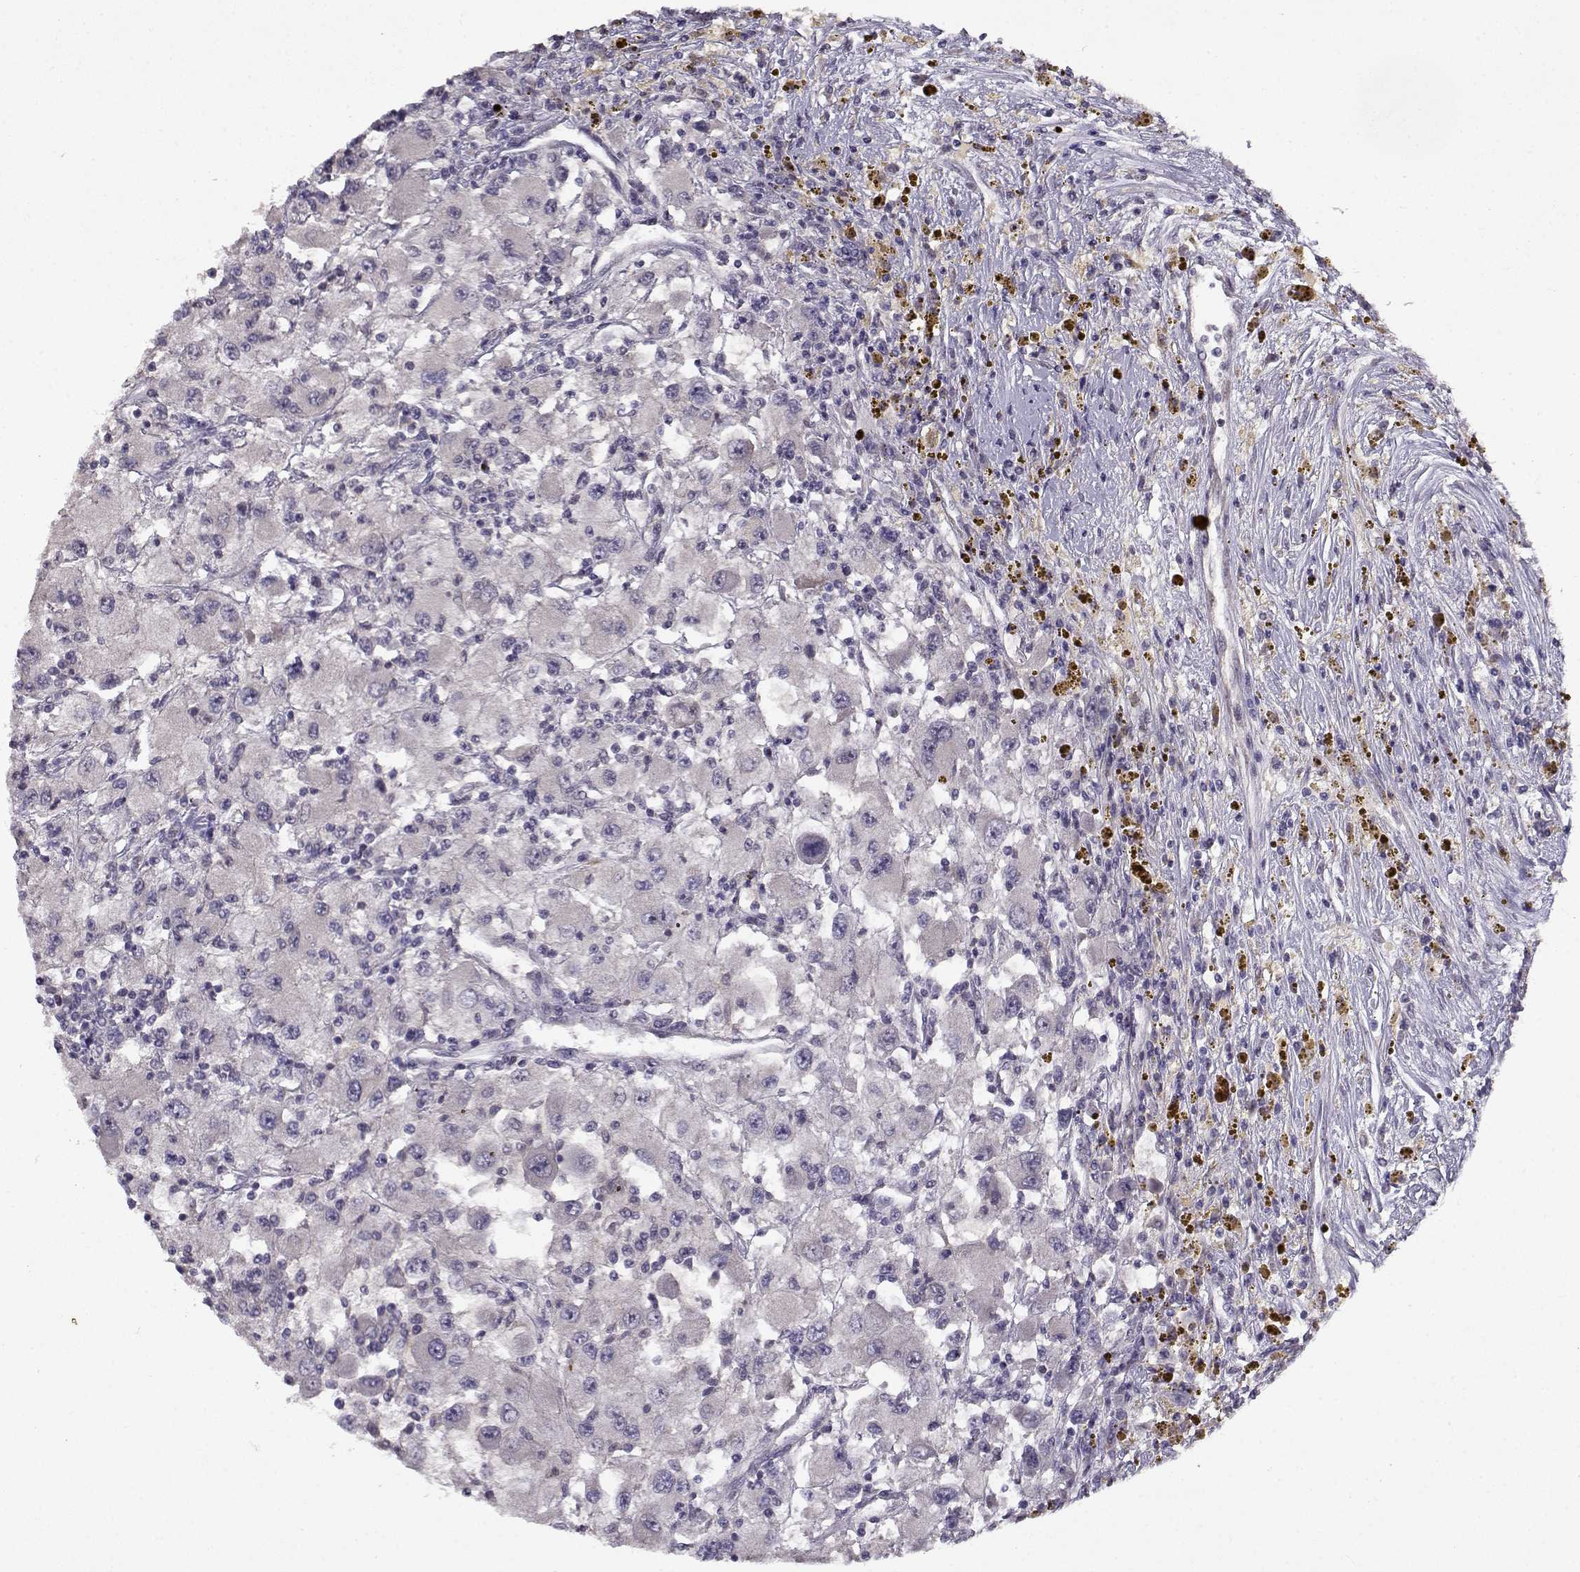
{"staining": {"intensity": "negative", "quantity": "none", "location": "none"}, "tissue": "renal cancer", "cell_type": "Tumor cells", "image_type": "cancer", "snomed": [{"axis": "morphology", "description": "Adenocarcinoma, NOS"}, {"axis": "topography", "description": "Kidney"}], "caption": "IHC of human renal adenocarcinoma exhibits no staining in tumor cells.", "gene": "BMX", "patient": {"sex": "female", "age": 67}}